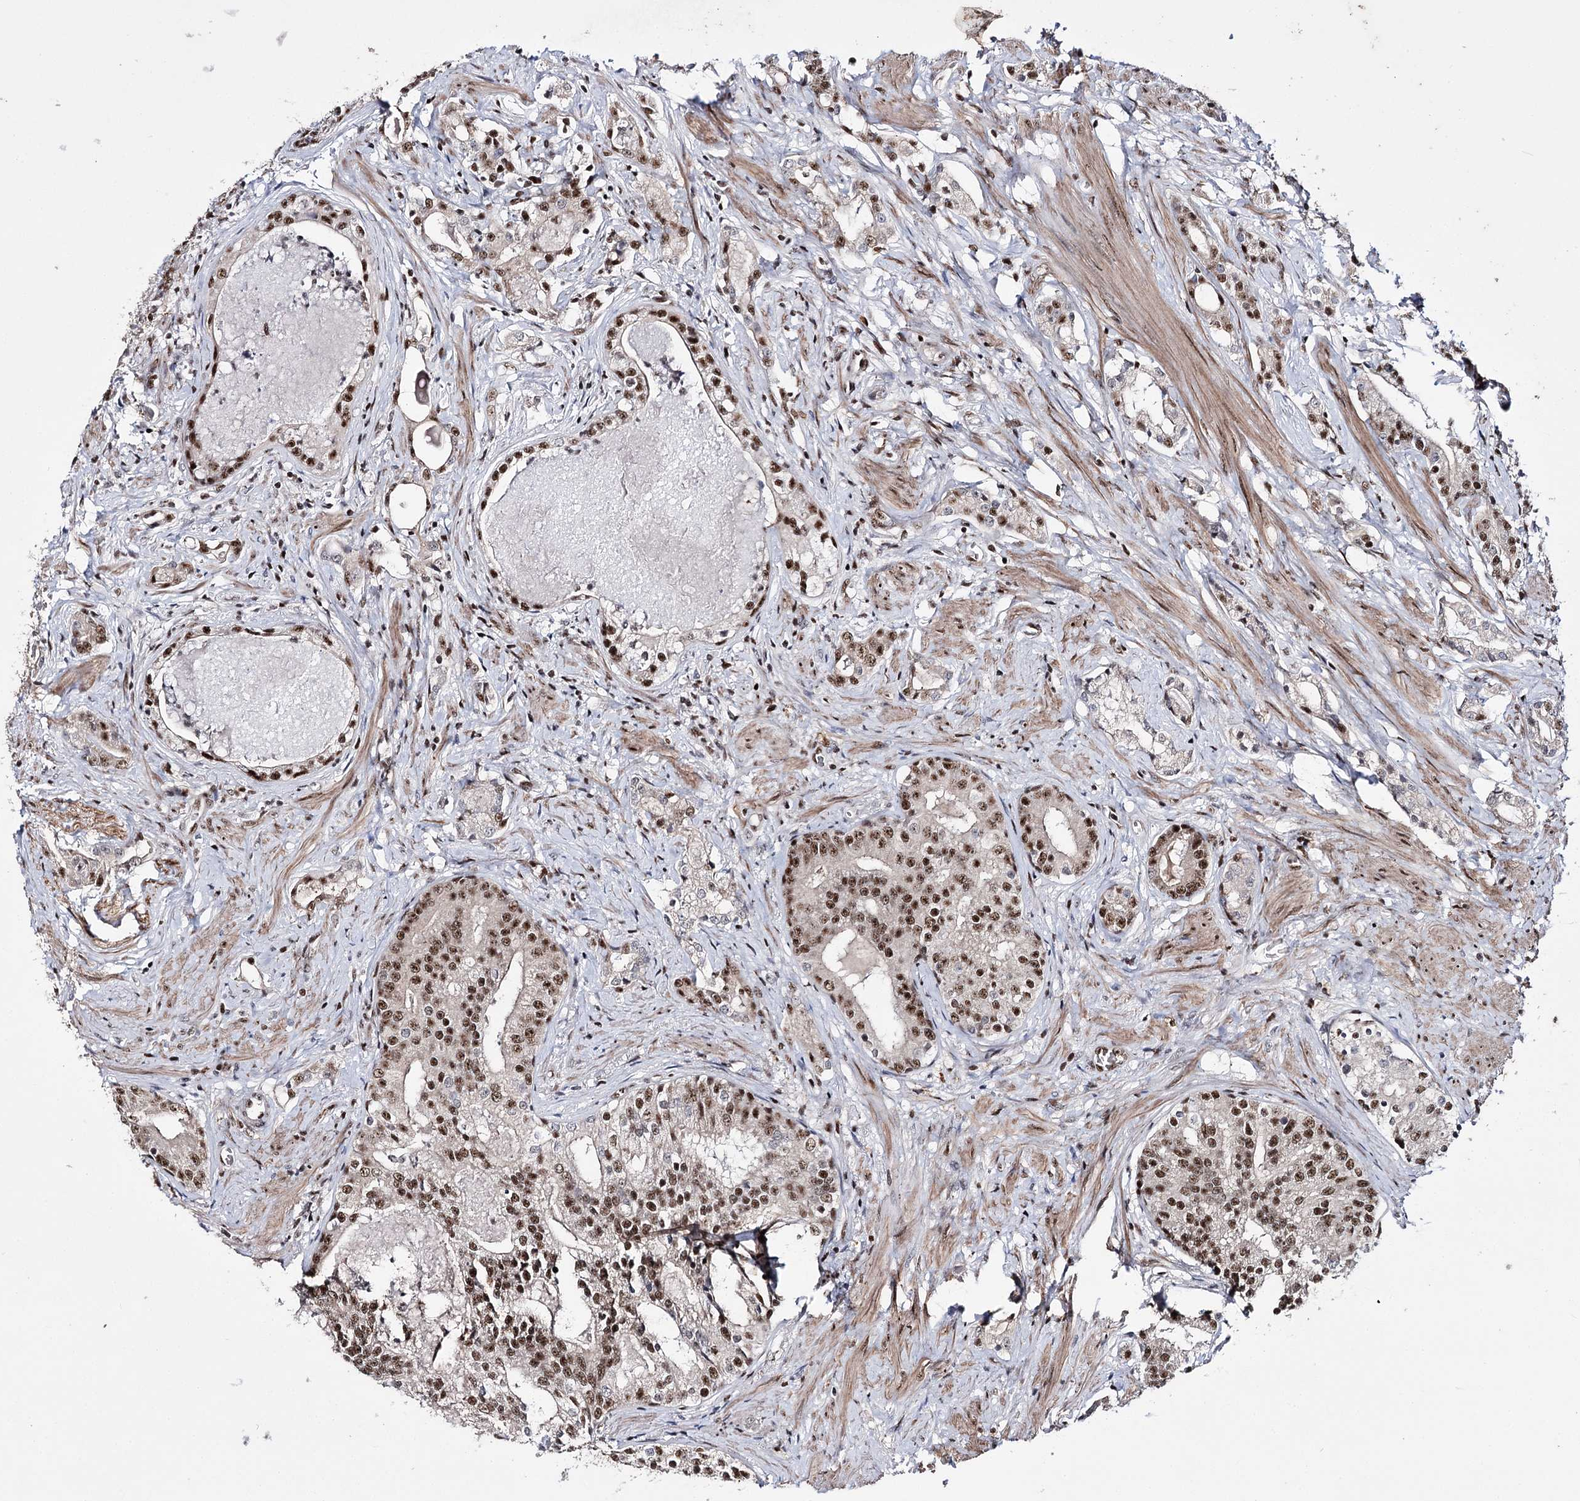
{"staining": {"intensity": "moderate", "quantity": ">75%", "location": "nuclear"}, "tissue": "prostate cancer", "cell_type": "Tumor cells", "image_type": "cancer", "snomed": [{"axis": "morphology", "description": "Adenocarcinoma, High grade"}, {"axis": "topography", "description": "Prostate"}], "caption": "Immunohistochemical staining of prostate cancer displays moderate nuclear protein expression in approximately >75% of tumor cells. Nuclei are stained in blue.", "gene": "PRPF40A", "patient": {"sex": "male", "age": 58}}